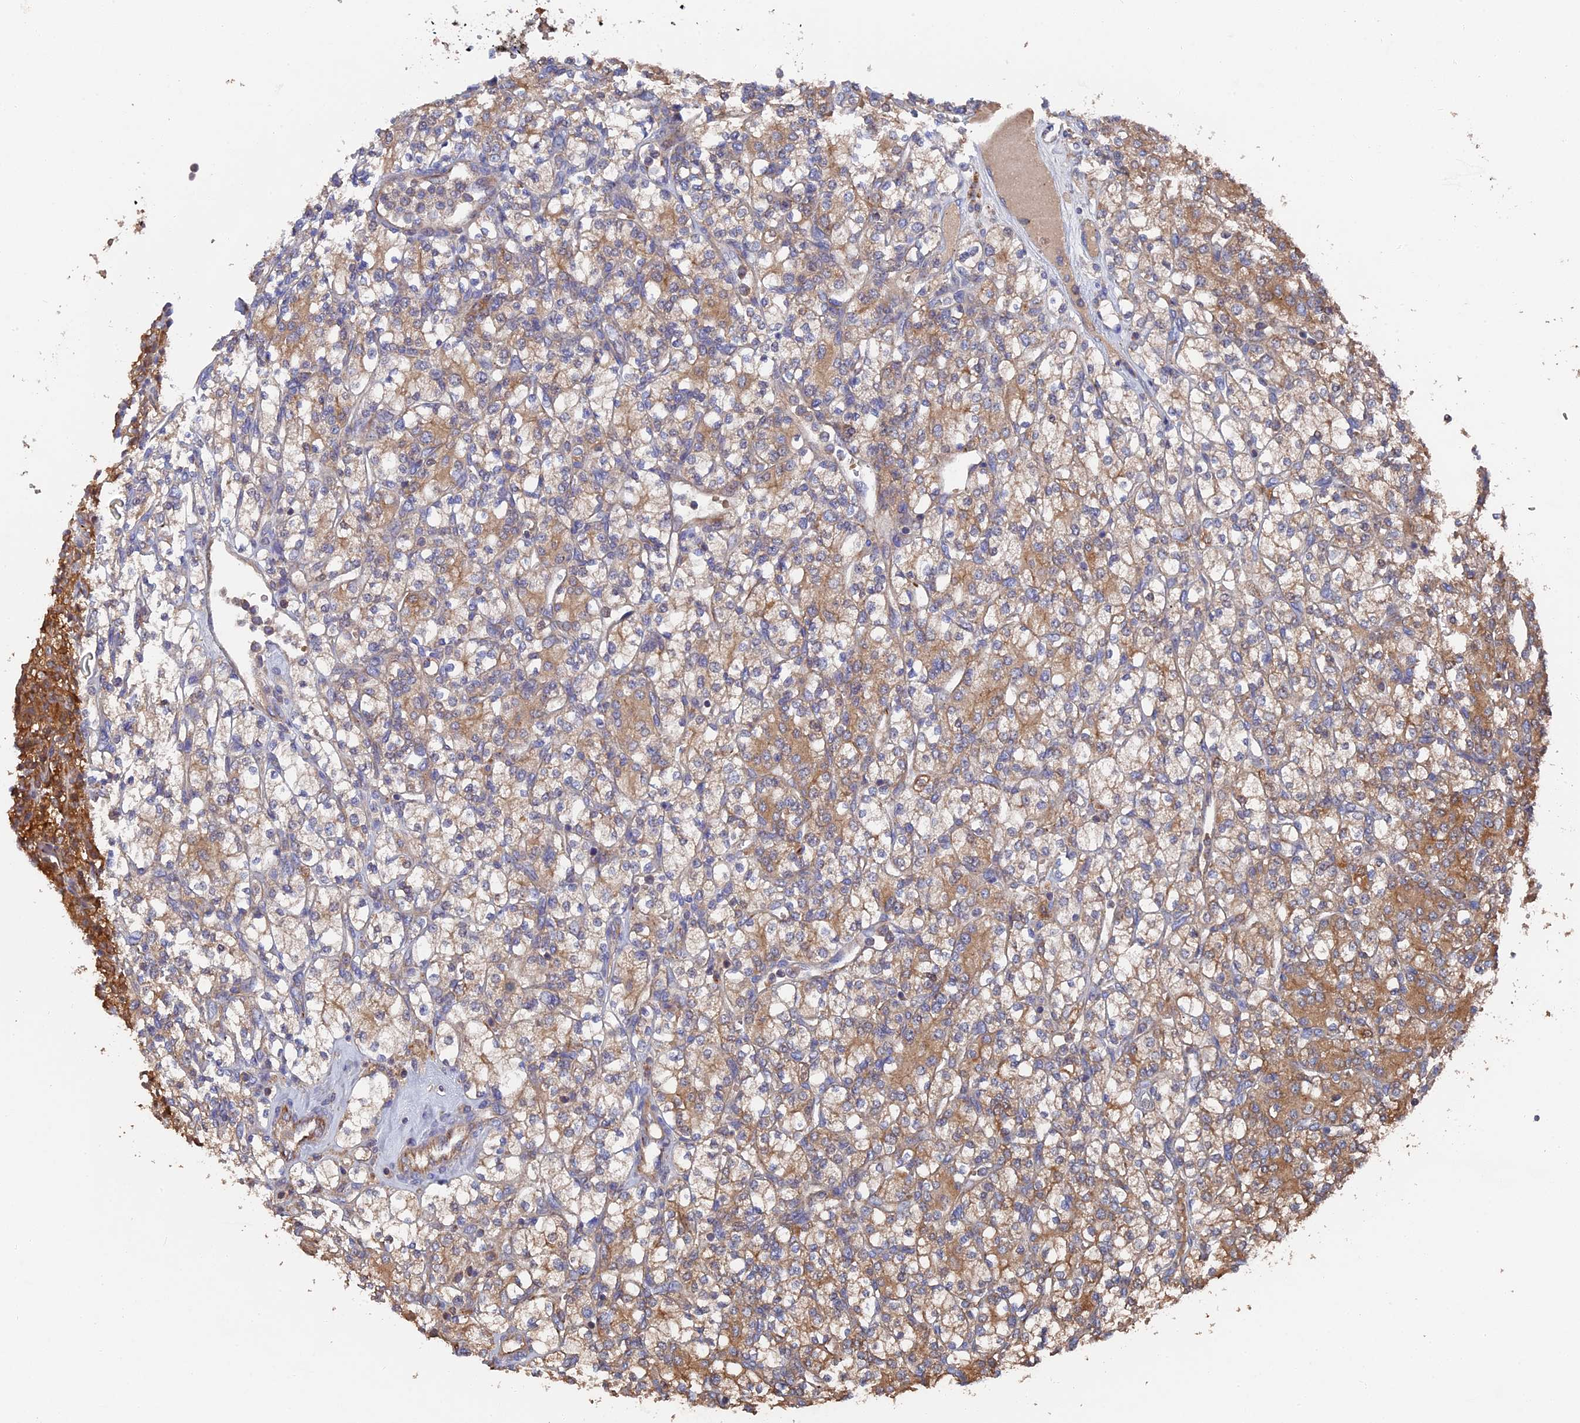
{"staining": {"intensity": "moderate", "quantity": "25%-75%", "location": "cytoplasmic/membranous"}, "tissue": "renal cancer", "cell_type": "Tumor cells", "image_type": "cancer", "snomed": [{"axis": "morphology", "description": "Adenocarcinoma, NOS"}, {"axis": "topography", "description": "Kidney"}], "caption": "Human adenocarcinoma (renal) stained with a brown dye reveals moderate cytoplasmic/membranous positive positivity in about 25%-75% of tumor cells.", "gene": "SMG9", "patient": {"sex": "male", "age": 77}}